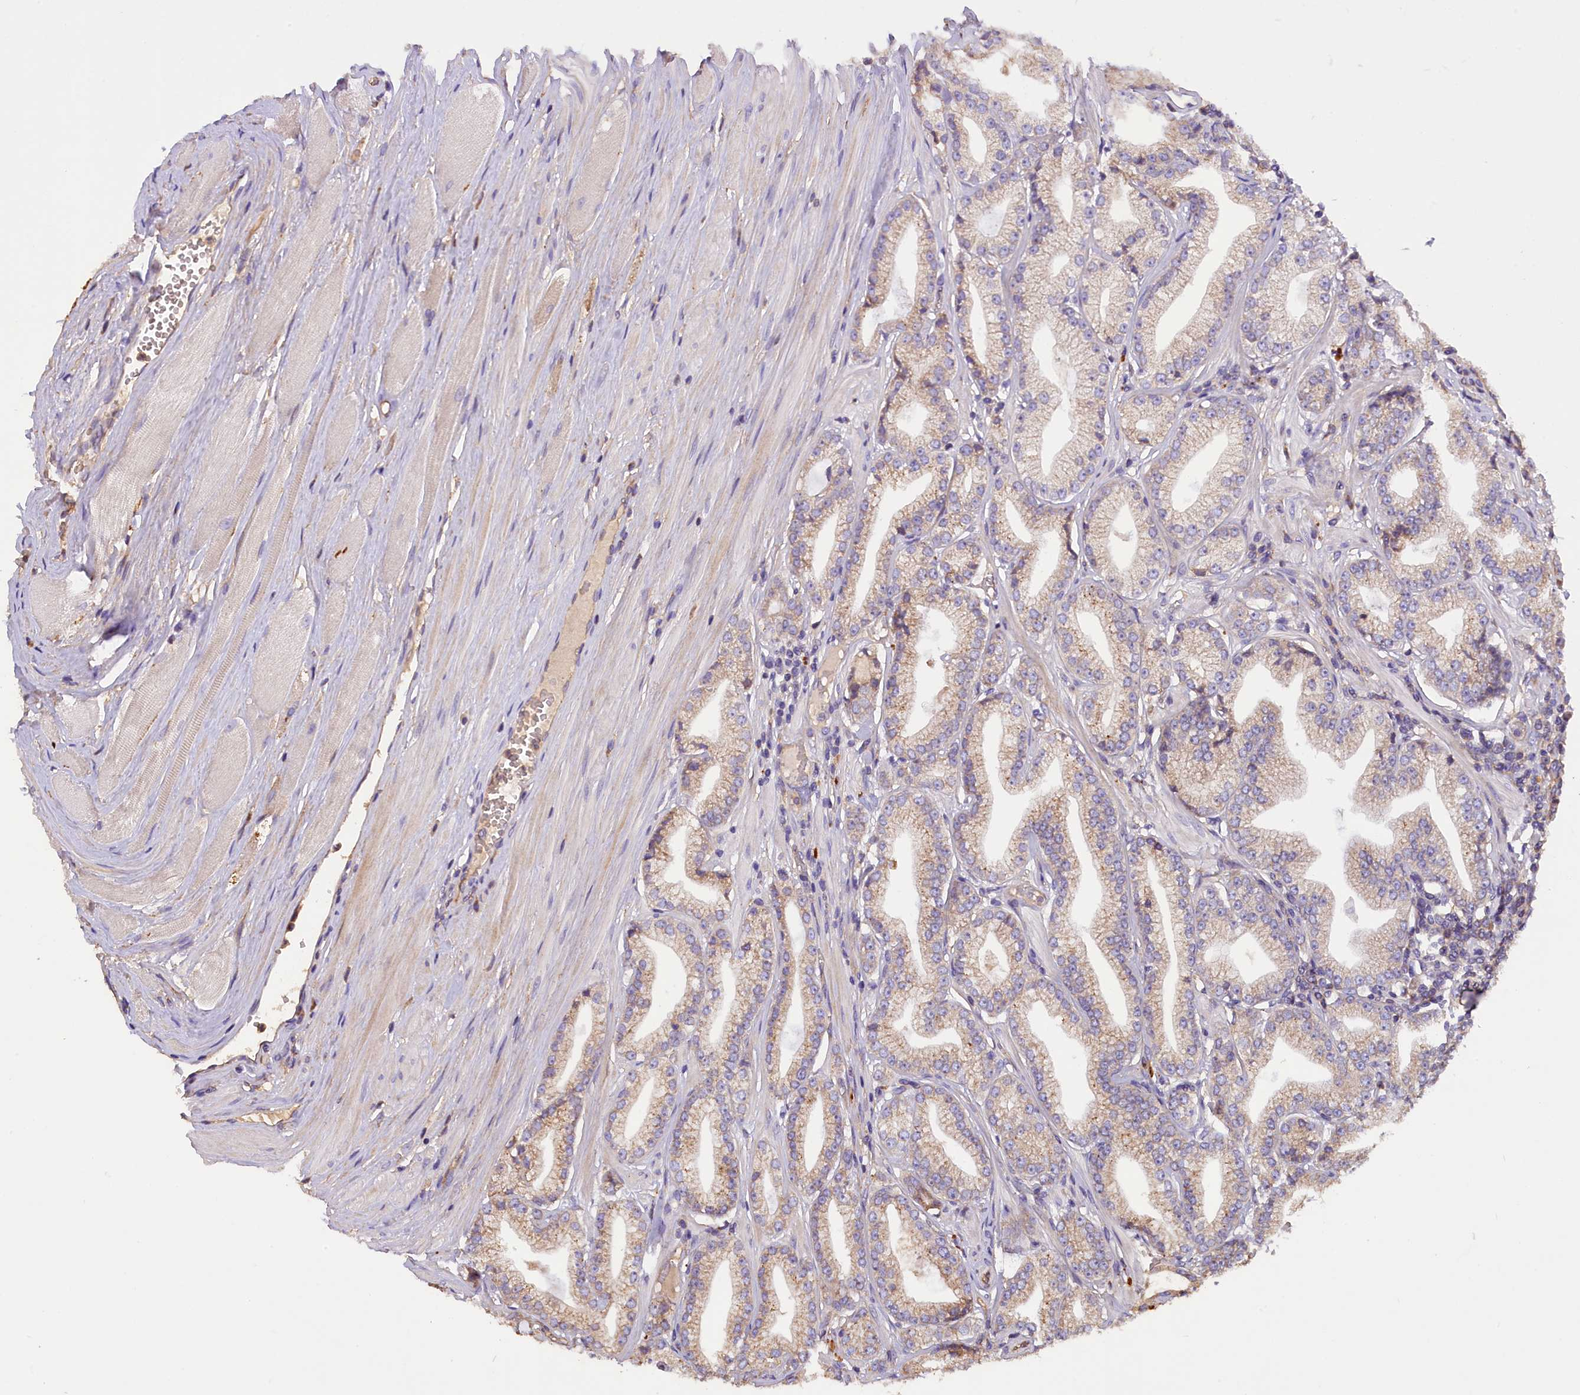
{"staining": {"intensity": "weak", "quantity": "25%-75%", "location": "cytoplasmic/membranous"}, "tissue": "prostate cancer", "cell_type": "Tumor cells", "image_type": "cancer", "snomed": [{"axis": "morphology", "description": "Adenocarcinoma, High grade"}, {"axis": "topography", "description": "Prostate"}], "caption": "Tumor cells demonstrate low levels of weak cytoplasmic/membranous positivity in about 25%-75% of cells in high-grade adenocarcinoma (prostate).", "gene": "ERMARD", "patient": {"sex": "male", "age": 67}}